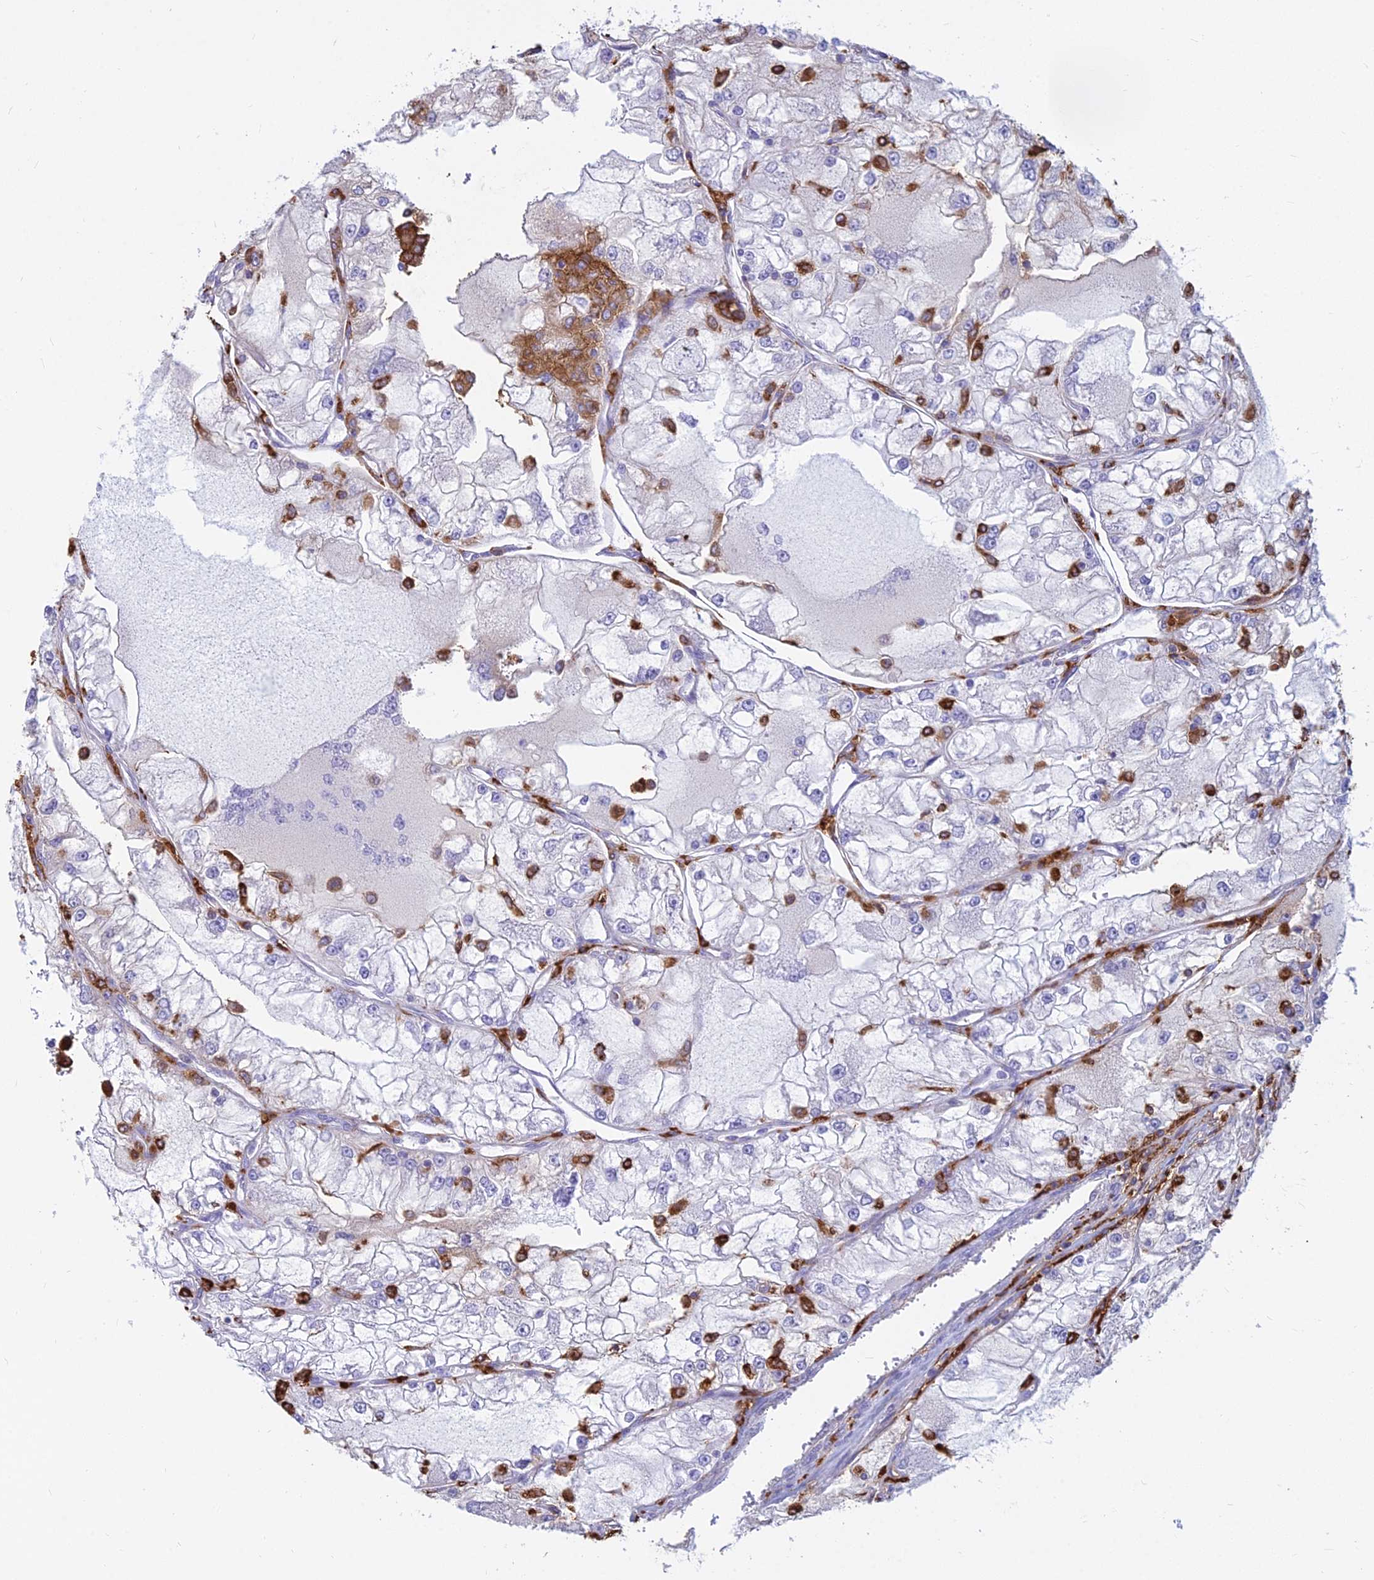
{"staining": {"intensity": "negative", "quantity": "none", "location": "none"}, "tissue": "renal cancer", "cell_type": "Tumor cells", "image_type": "cancer", "snomed": [{"axis": "morphology", "description": "Adenocarcinoma, NOS"}, {"axis": "topography", "description": "Kidney"}], "caption": "An immunohistochemistry photomicrograph of adenocarcinoma (renal) is shown. There is no staining in tumor cells of adenocarcinoma (renal). Brightfield microscopy of IHC stained with DAB (3,3'-diaminobenzidine) (brown) and hematoxylin (blue), captured at high magnification.", "gene": "HLA-DRB1", "patient": {"sex": "female", "age": 72}}